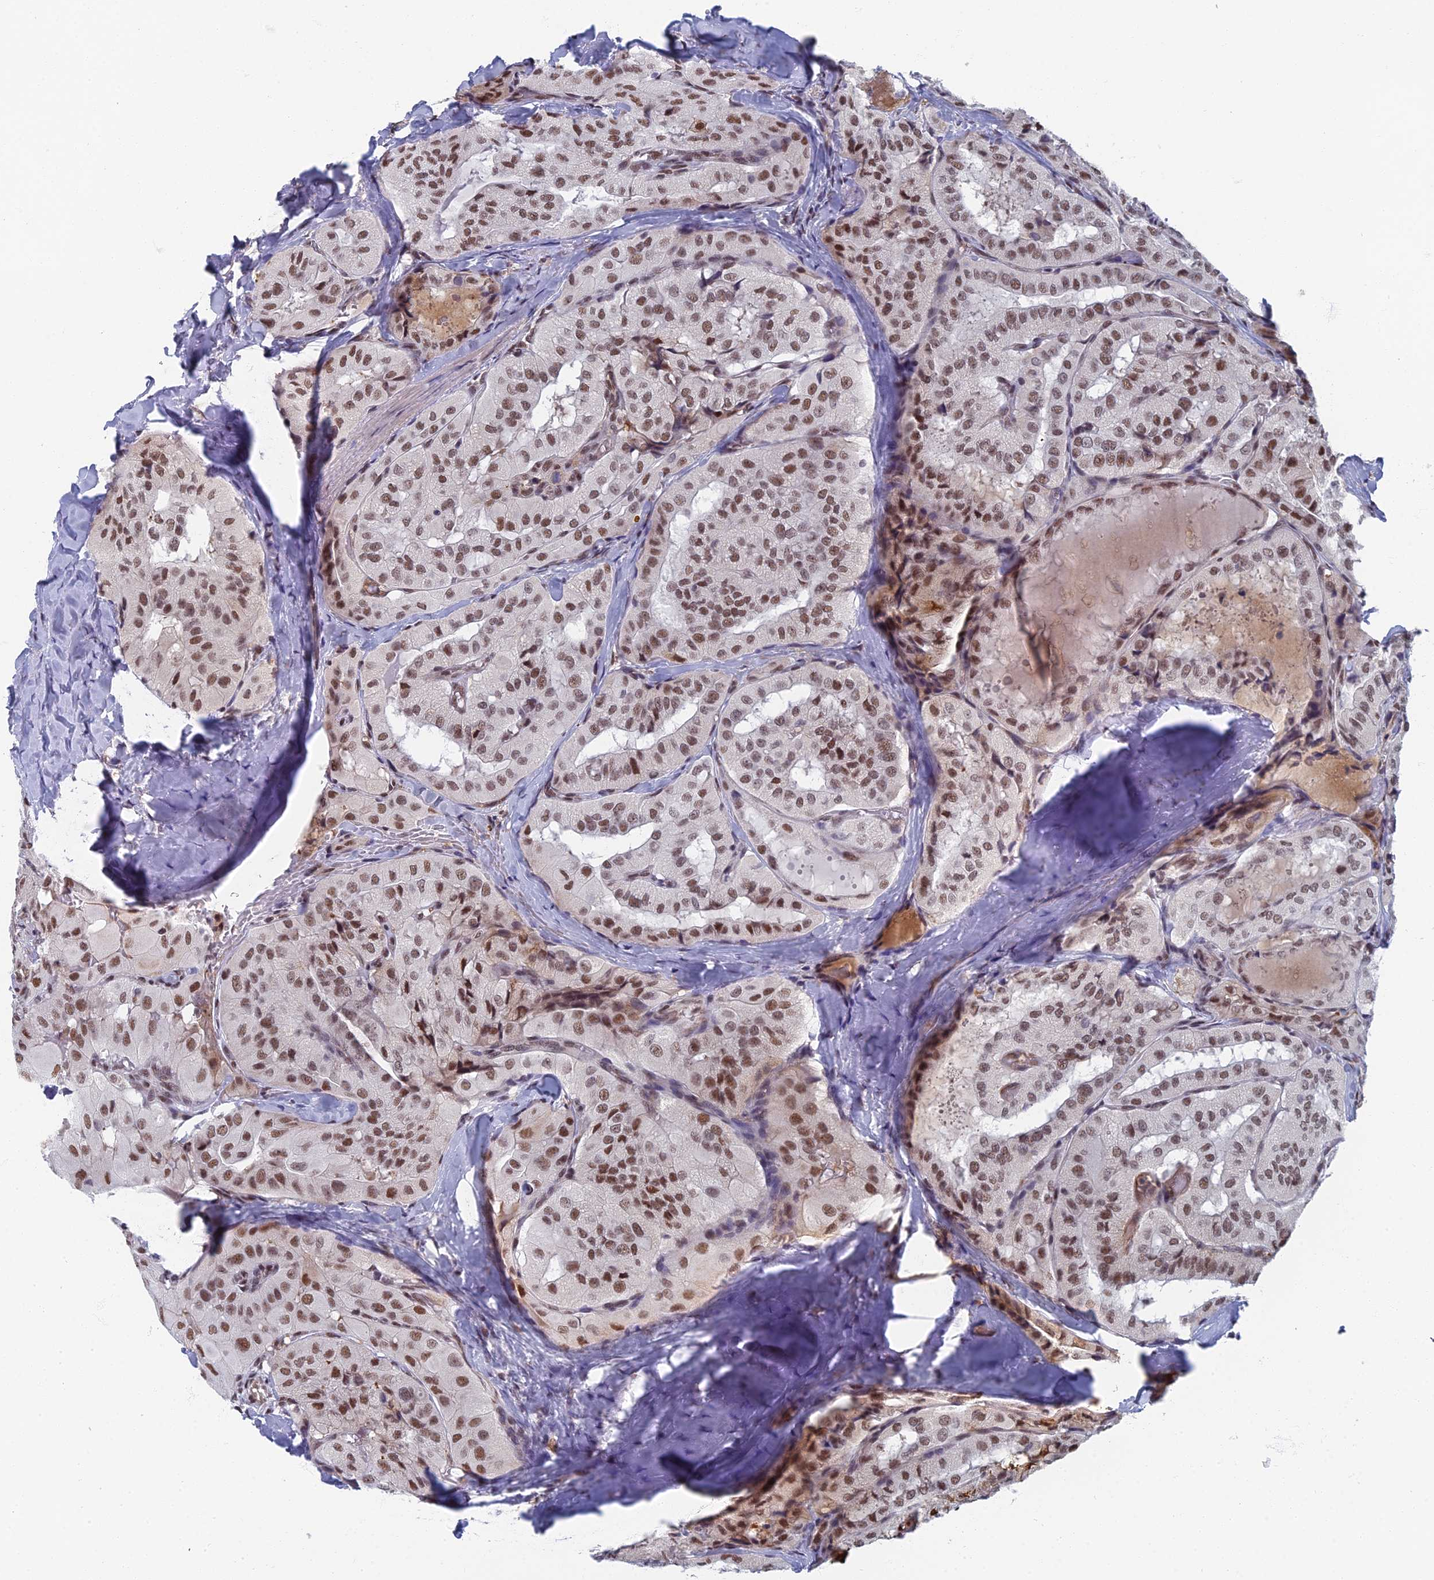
{"staining": {"intensity": "moderate", "quantity": ">75%", "location": "nuclear"}, "tissue": "thyroid cancer", "cell_type": "Tumor cells", "image_type": "cancer", "snomed": [{"axis": "morphology", "description": "Normal tissue, NOS"}, {"axis": "morphology", "description": "Papillary adenocarcinoma, NOS"}, {"axis": "topography", "description": "Thyroid gland"}], "caption": "Immunohistochemistry (IHC) micrograph of papillary adenocarcinoma (thyroid) stained for a protein (brown), which displays medium levels of moderate nuclear positivity in about >75% of tumor cells.", "gene": "TAF13", "patient": {"sex": "female", "age": 59}}